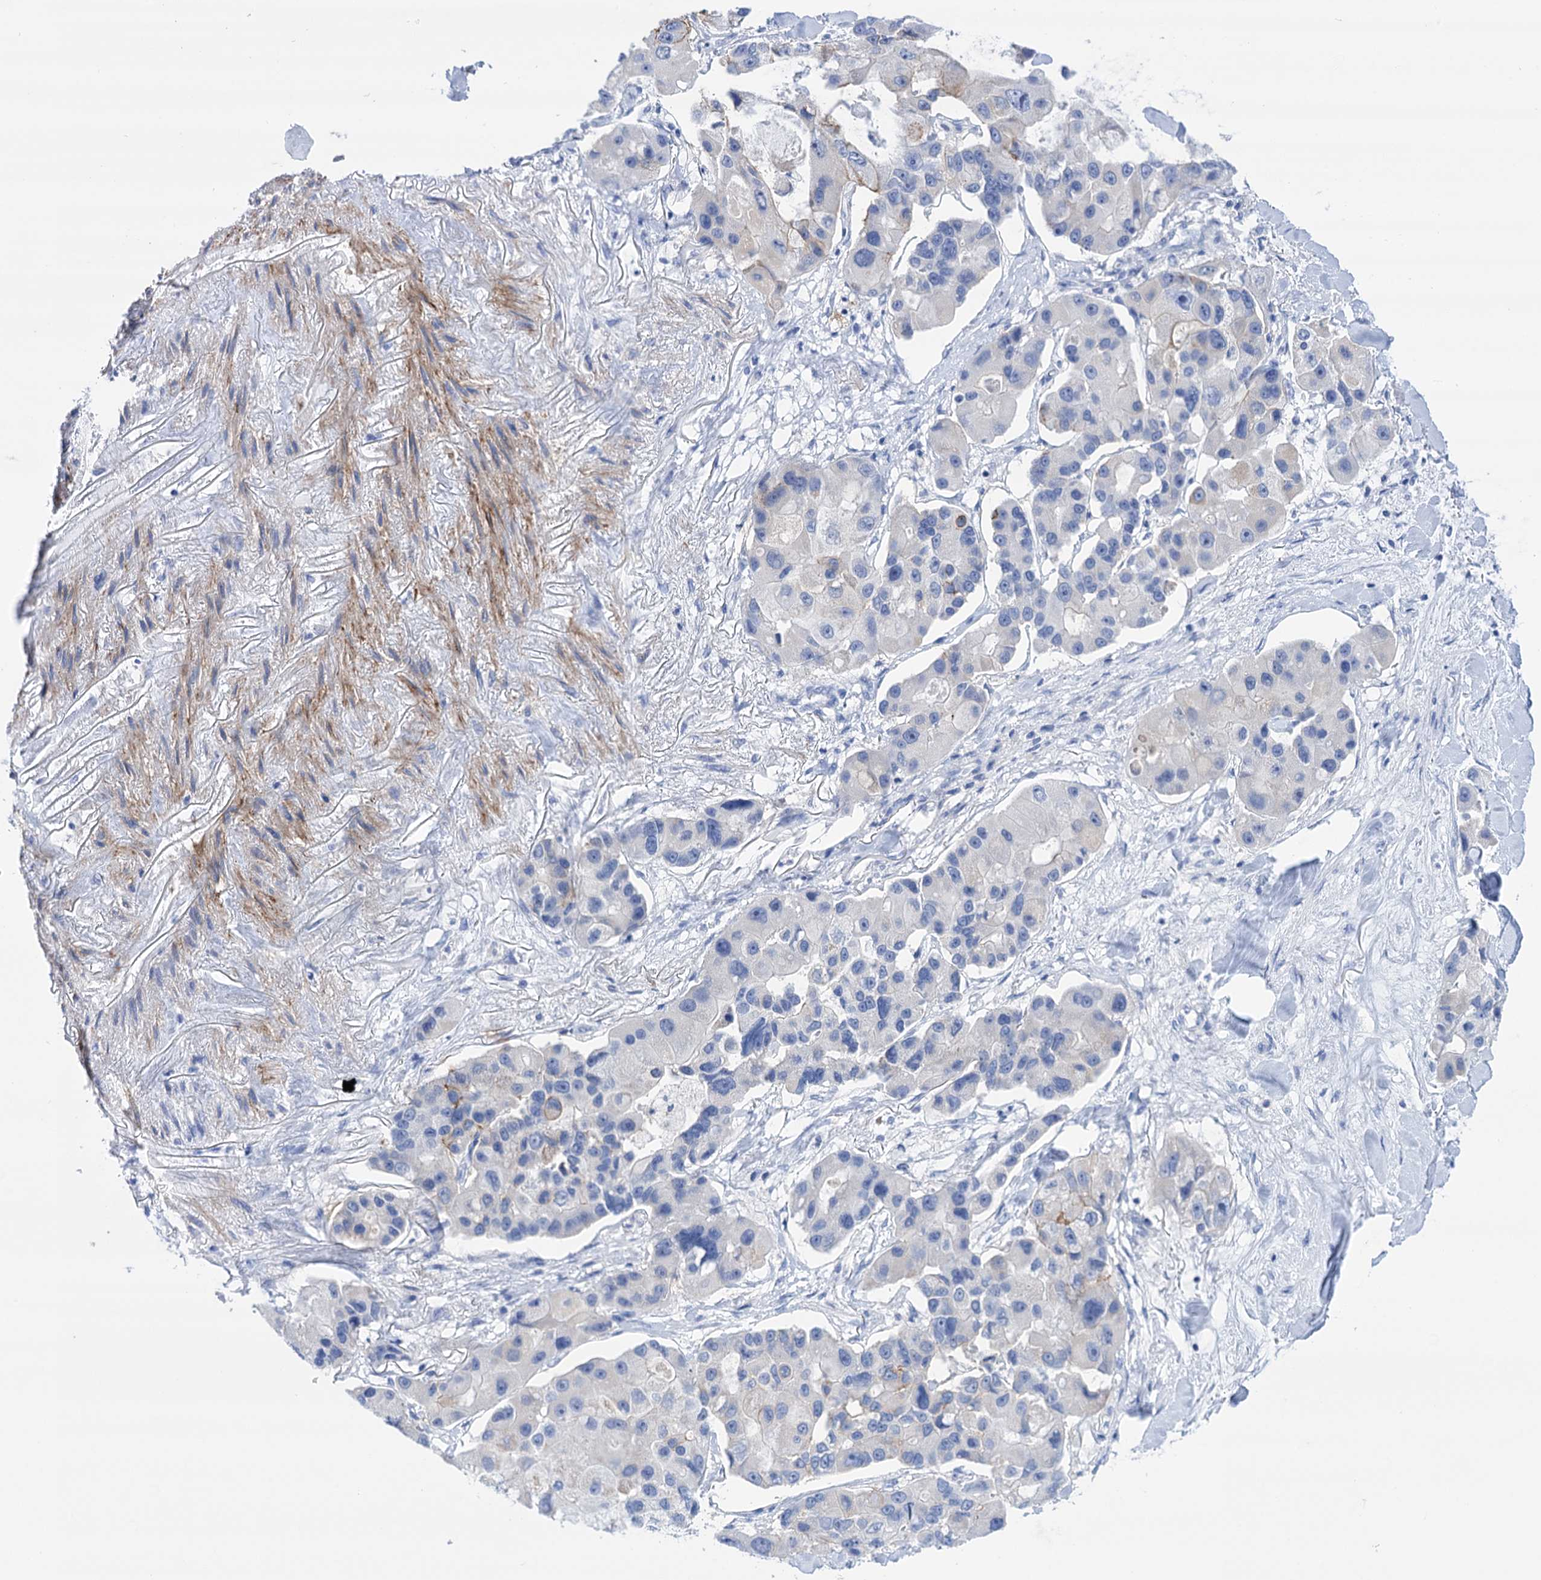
{"staining": {"intensity": "moderate", "quantity": "<25%", "location": "cytoplasmic/membranous"}, "tissue": "lung cancer", "cell_type": "Tumor cells", "image_type": "cancer", "snomed": [{"axis": "morphology", "description": "Adenocarcinoma, NOS"}, {"axis": "topography", "description": "Lung"}], "caption": "This is a micrograph of immunohistochemistry (IHC) staining of lung cancer (adenocarcinoma), which shows moderate expression in the cytoplasmic/membranous of tumor cells.", "gene": "YARS2", "patient": {"sex": "female", "age": 54}}